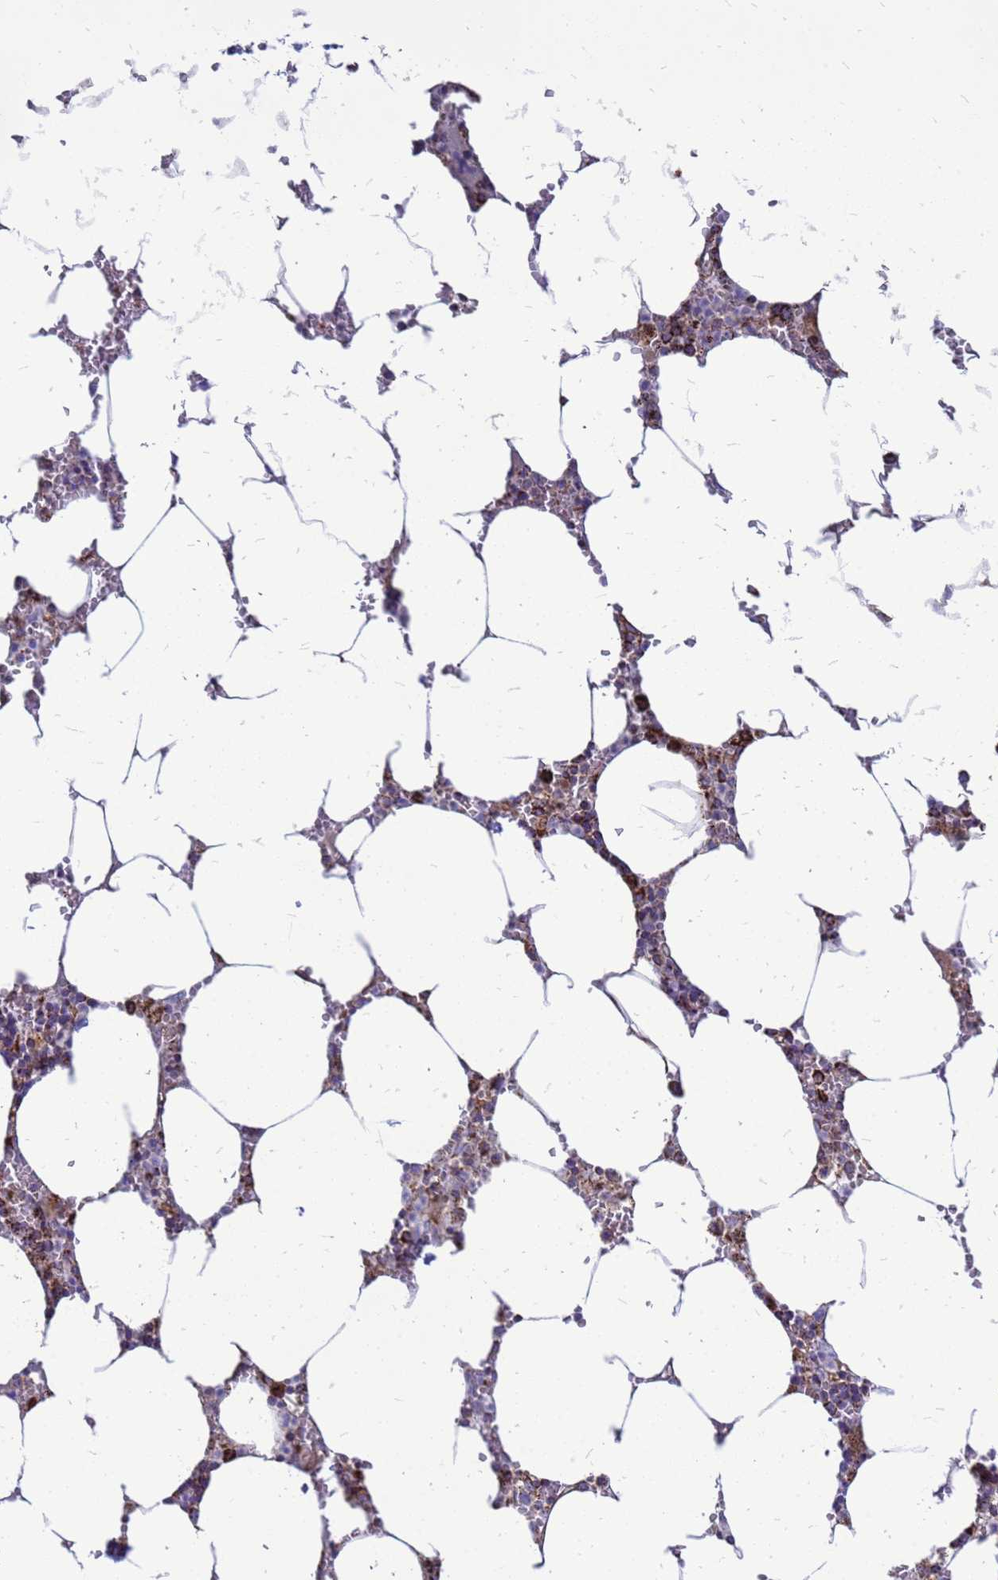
{"staining": {"intensity": "strong", "quantity": "25%-75%", "location": "cytoplasmic/membranous"}, "tissue": "bone marrow", "cell_type": "Hematopoietic cells", "image_type": "normal", "snomed": [{"axis": "morphology", "description": "Normal tissue, NOS"}, {"axis": "topography", "description": "Bone marrow"}], "caption": "Bone marrow stained with immunohistochemistry (IHC) exhibits strong cytoplasmic/membranous positivity in about 25%-75% of hematopoietic cells. The staining was performed using DAB (3,3'-diaminobenzidine) to visualize the protein expression in brown, while the nuclei were stained in blue with hematoxylin (Magnification: 20x).", "gene": "FSTL4", "patient": {"sex": "male", "age": 70}}